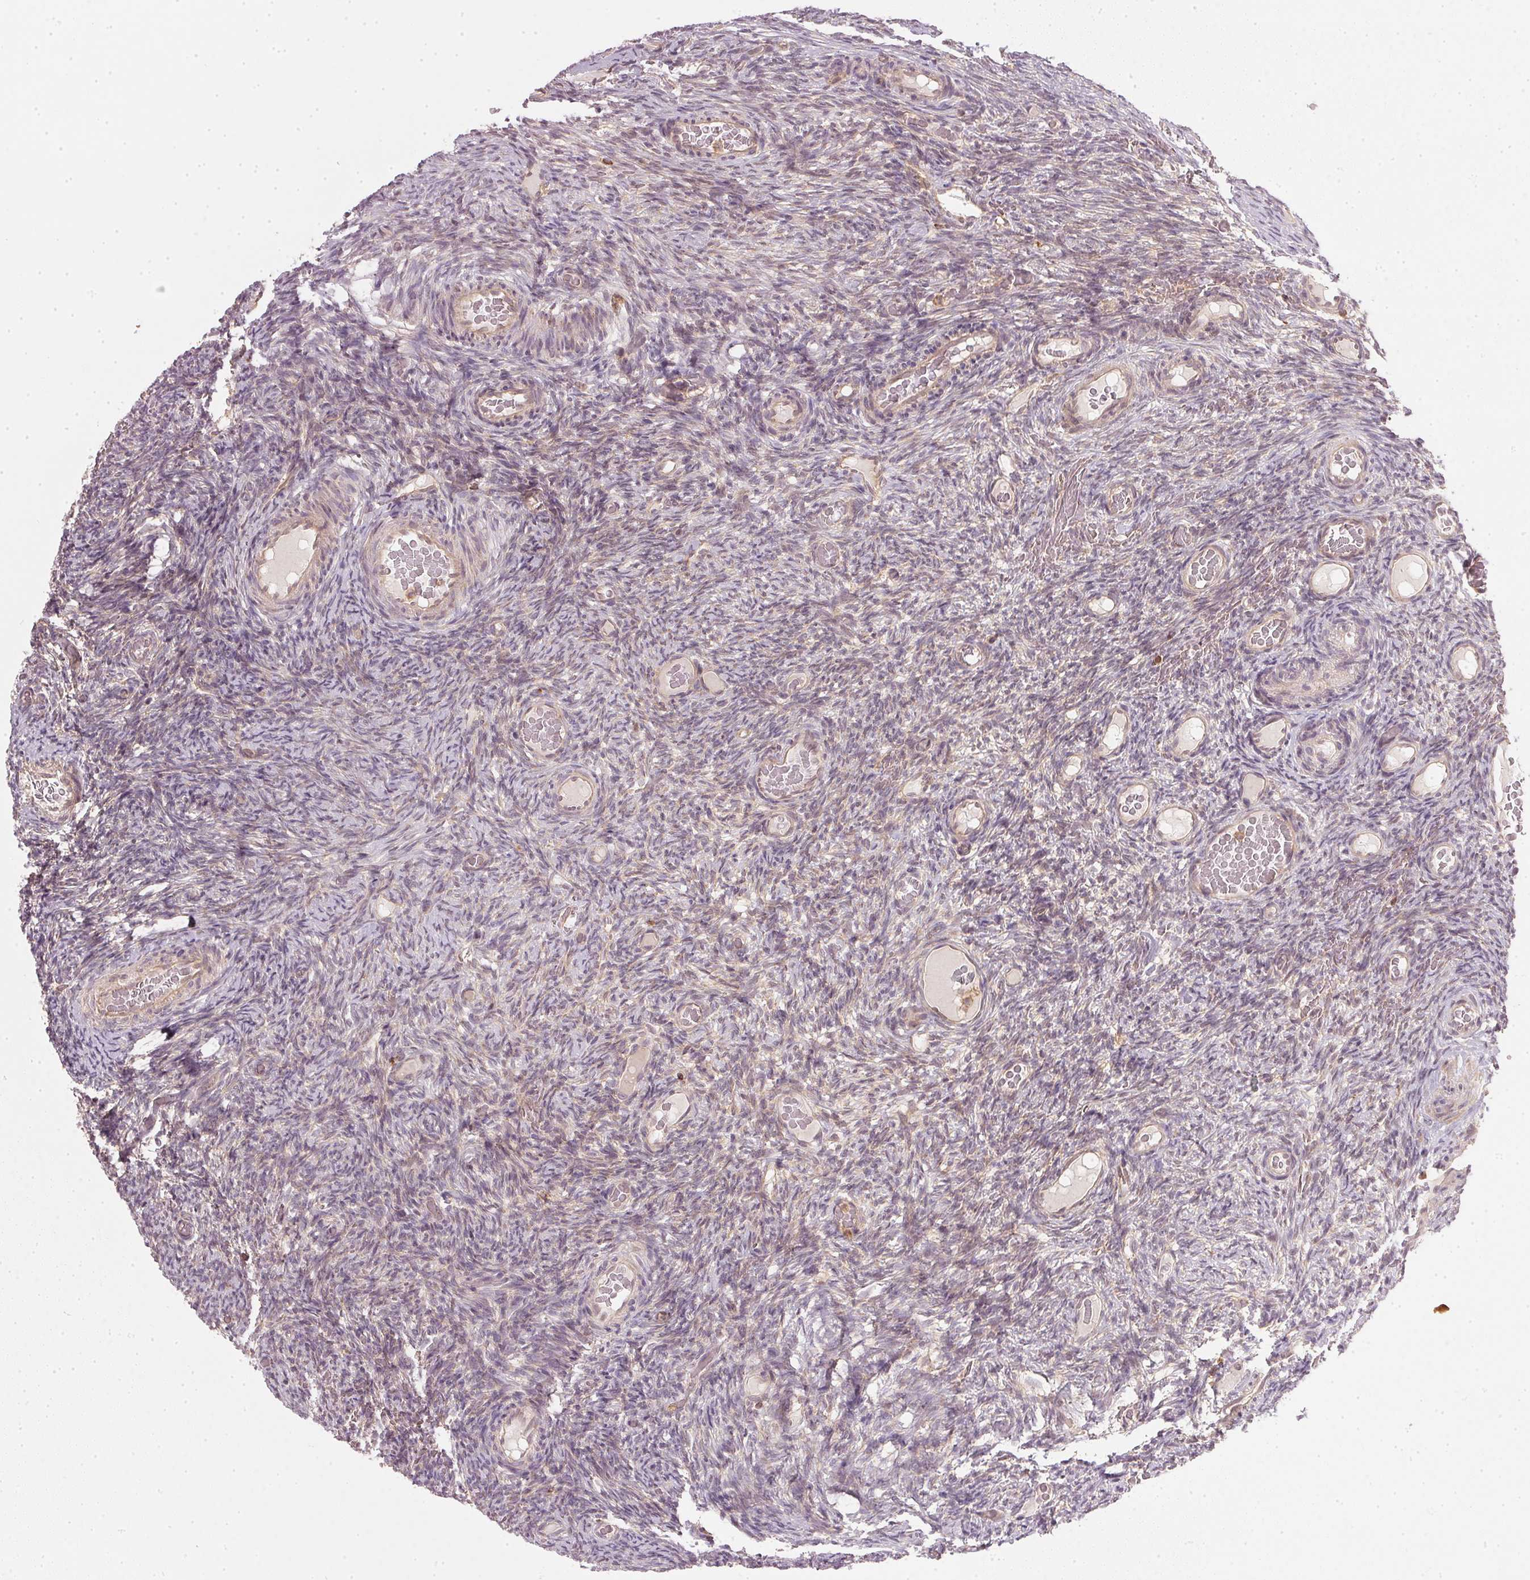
{"staining": {"intensity": "weak", "quantity": "25%-75%", "location": "cytoplasmic/membranous"}, "tissue": "ovary", "cell_type": "Ovarian stroma cells", "image_type": "normal", "snomed": [{"axis": "morphology", "description": "Normal tissue, NOS"}, {"axis": "topography", "description": "Ovary"}], "caption": "Benign ovary shows weak cytoplasmic/membranous positivity in about 25%-75% of ovarian stroma cells, visualized by immunohistochemistry. The protein is shown in brown color, while the nuclei are stained blue.", "gene": "NADK2", "patient": {"sex": "female", "age": 34}}